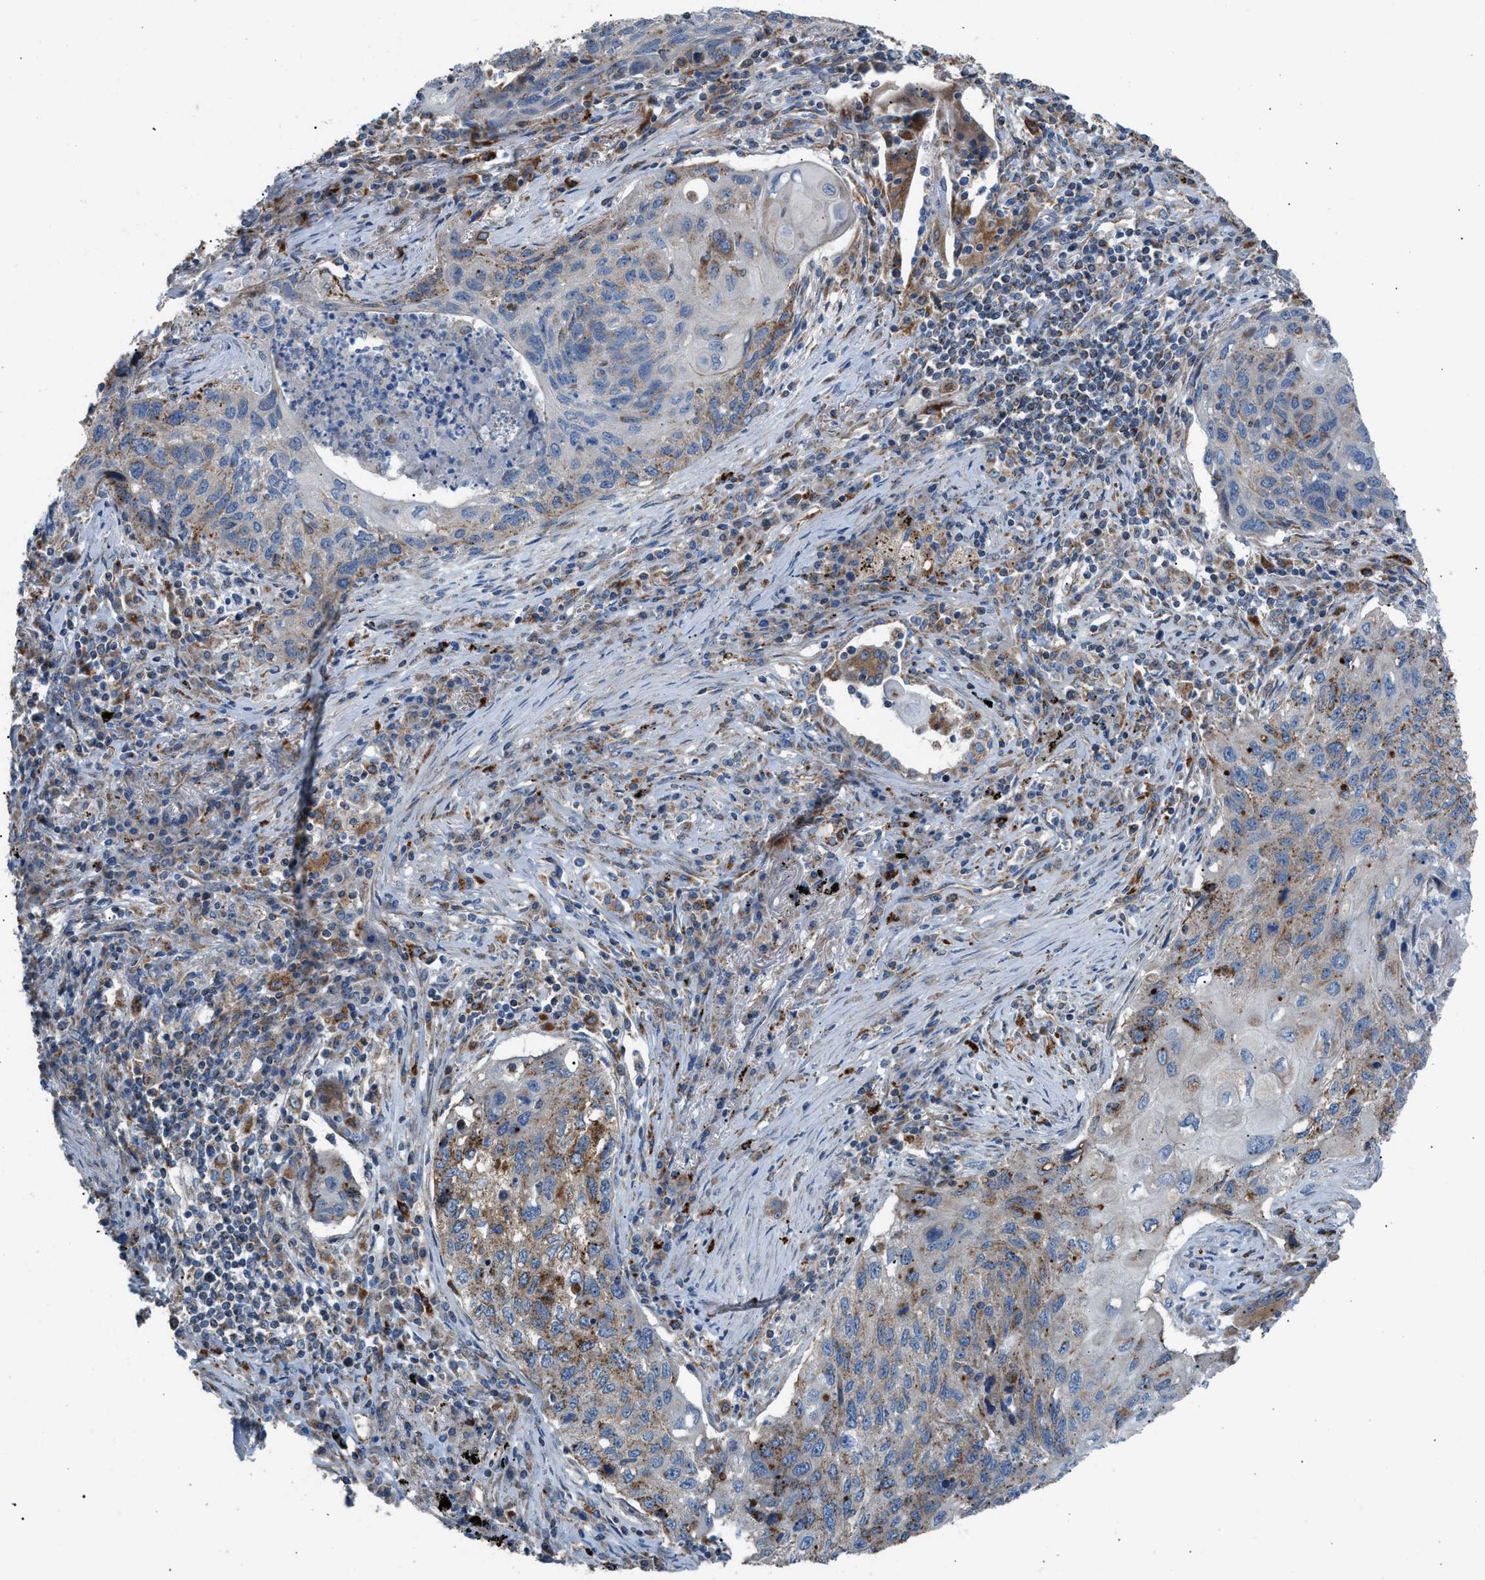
{"staining": {"intensity": "moderate", "quantity": "25%-75%", "location": "cytoplasmic/membranous"}, "tissue": "lung cancer", "cell_type": "Tumor cells", "image_type": "cancer", "snomed": [{"axis": "morphology", "description": "Squamous cell carcinoma, NOS"}, {"axis": "topography", "description": "Lung"}], "caption": "This is a micrograph of immunohistochemistry (IHC) staining of lung cancer (squamous cell carcinoma), which shows moderate expression in the cytoplasmic/membranous of tumor cells.", "gene": "SLC10A3", "patient": {"sex": "female", "age": 63}}